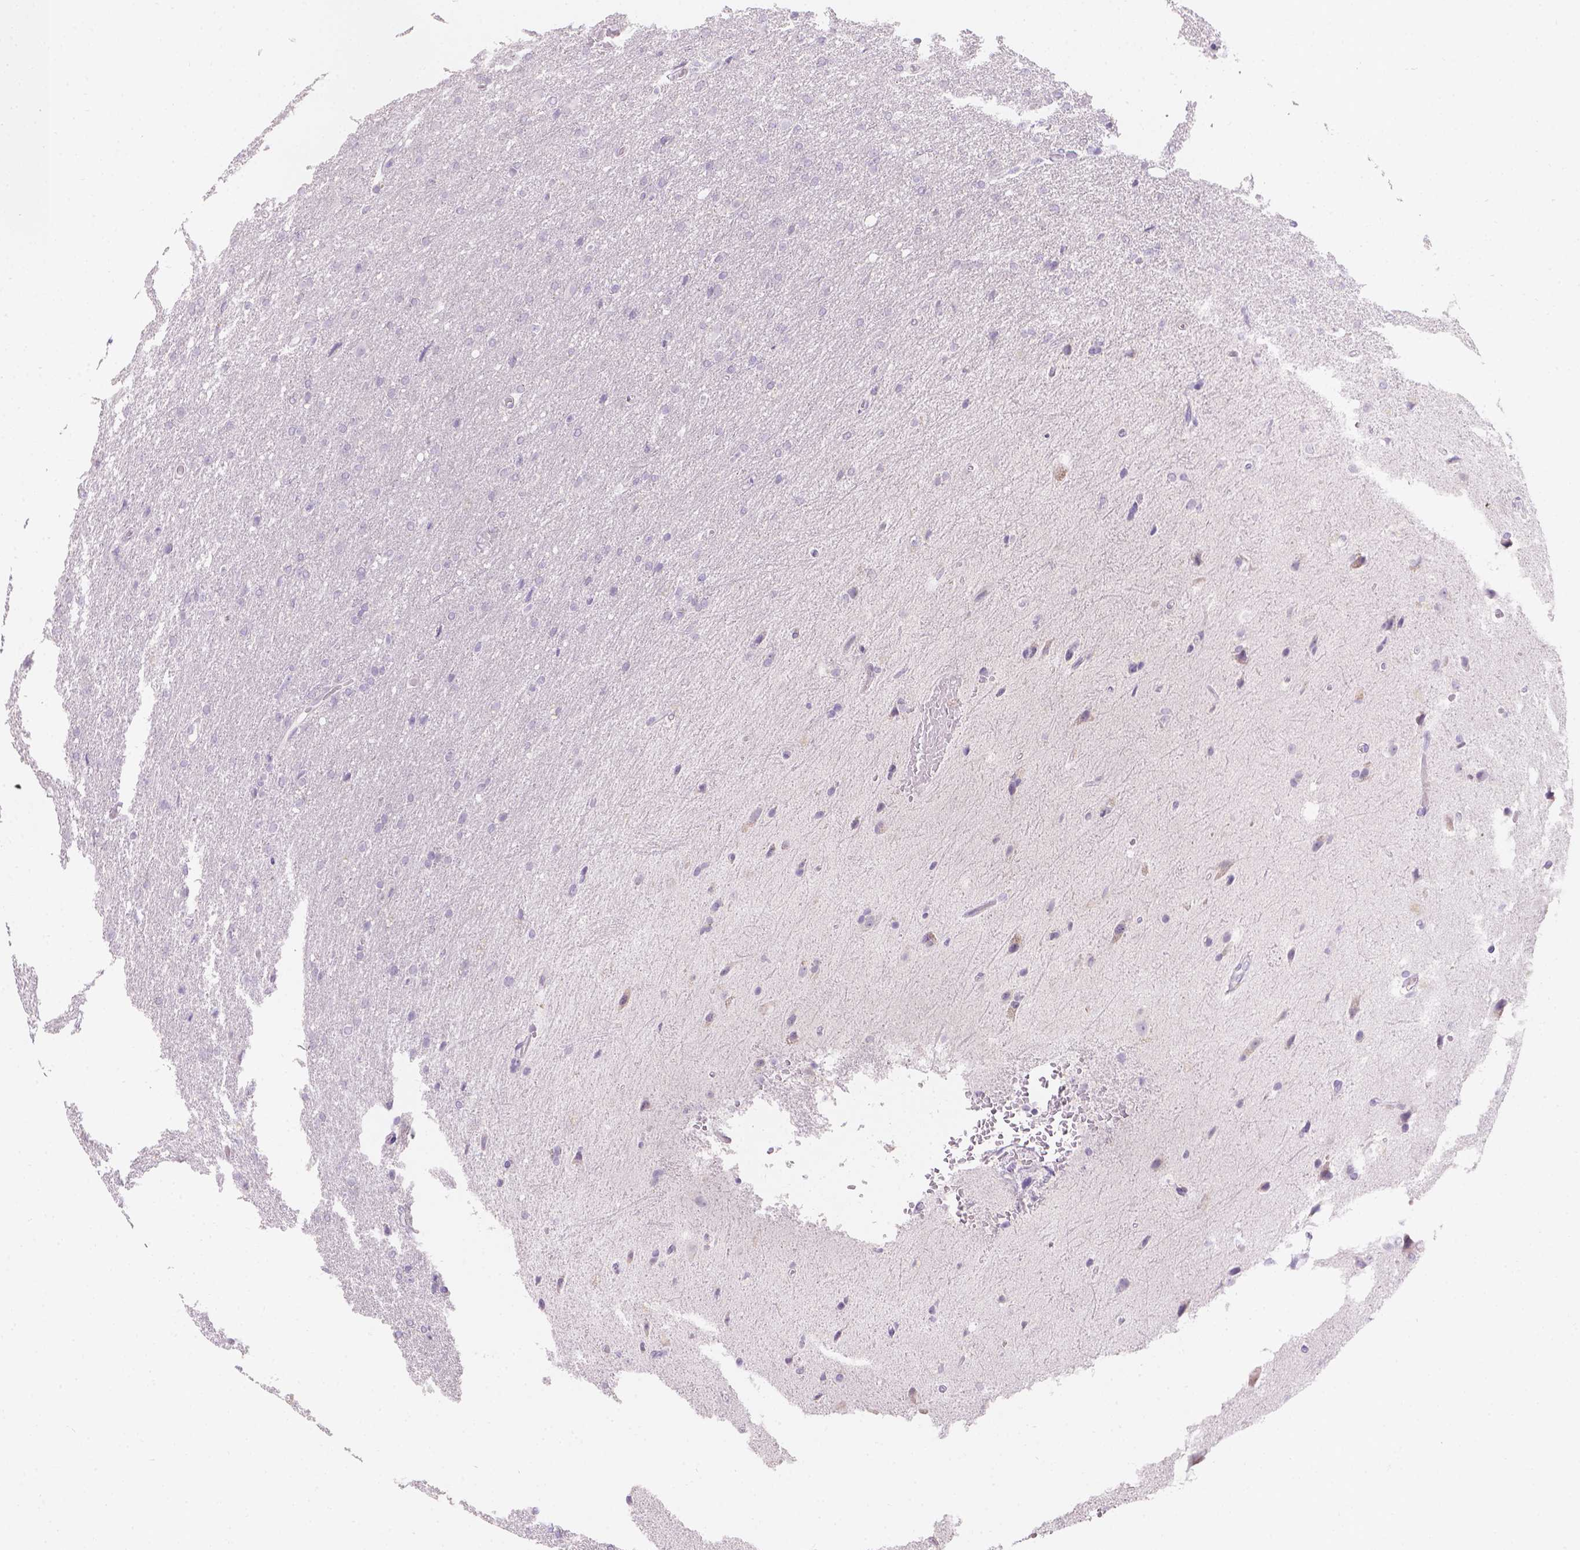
{"staining": {"intensity": "negative", "quantity": "none", "location": "none"}, "tissue": "glioma", "cell_type": "Tumor cells", "image_type": "cancer", "snomed": [{"axis": "morphology", "description": "Glioma, malignant, High grade"}, {"axis": "topography", "description": "Brain"}], "caption": "This is an IHC image of human glioma. There is no positivity in tumor cells.", "gene": "HTN3", "patient": {"sex": "male", "age": 68}}